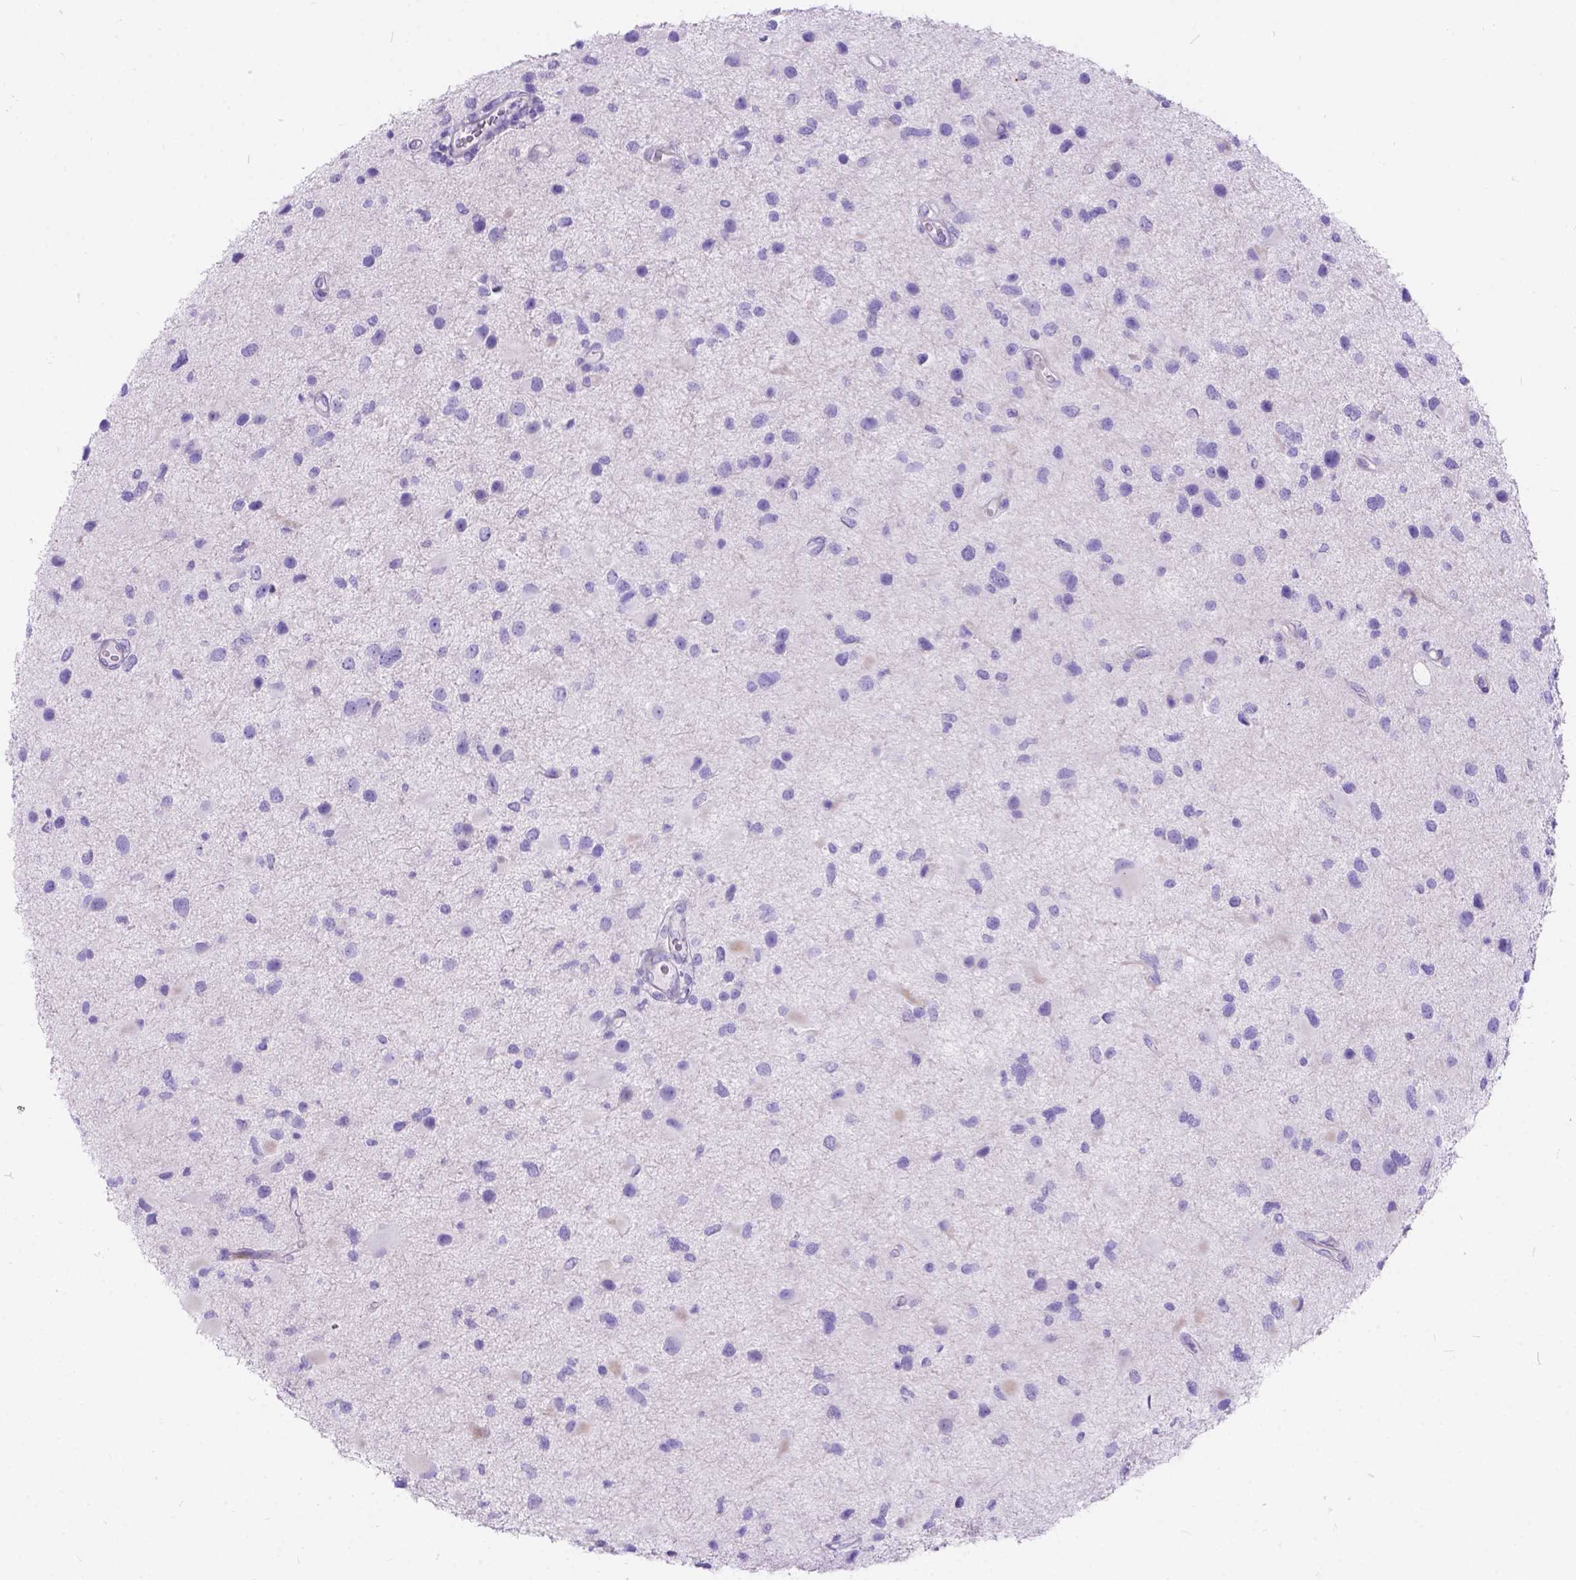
{"staining": {"intensity": "negative", "quantity": "none", "location": "none"}, "tissue": "glioma", "cell_type": "Tumor cells", "image_type": "cancer", "snomed": [{"axis": "morphology", "description": "Glioma, malignant, Low grade"}, {"axis": "topography", "description": "Brain"}], "caption": "An immunohistochemistry (IHC) micrograph of glioma is shown. There is no staining in tumor cells of glioma. The staining was performed using DAB (3,3'-diaminobenzidine) to visualize the protein expression in brown, while the nuclei were stained in blue with hematoxylin (Magnification: 20x).", "gene": "KLHL10", "patient": {"sex": "female", "age": 32}}